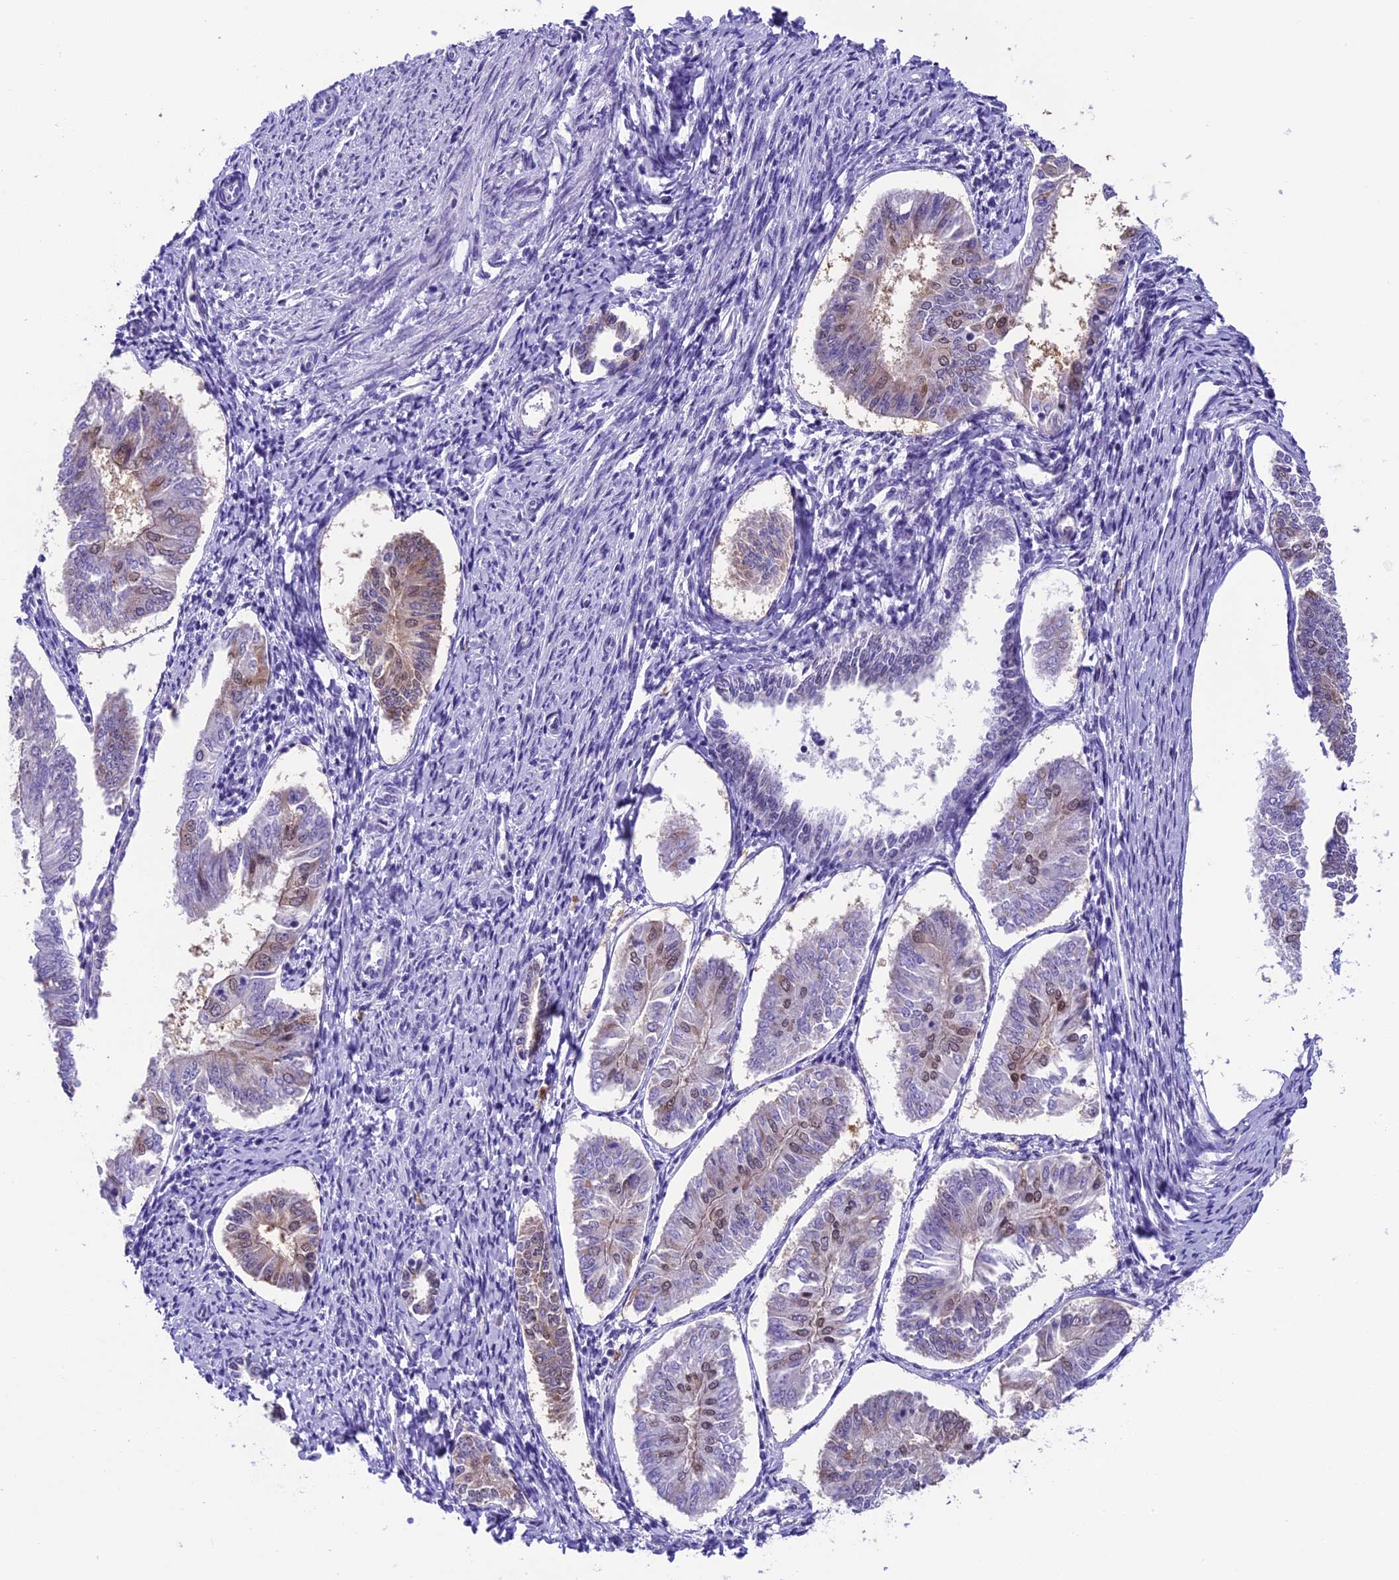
{"staining": {"intensity": "weak", "quantity": "<25%", "location": "nuclear"}, "tissue": "endometrial cancer", "cell_type": "Tumor cells", "image_type": "cancer", "snomed": [{"axis": "morphology", "description": "Adenocarcinoma, NOS"}, {"axis": "topography", "description": "Endometrium"}], "caption": "This is a histopathology image of immunohistochemistry (IHC) staining of endometrial cancer (adenocarcinoma), which shows no expression in tumor cells.", "gene": "PRR15", "patient": {"sex": "female", "age": 58}}